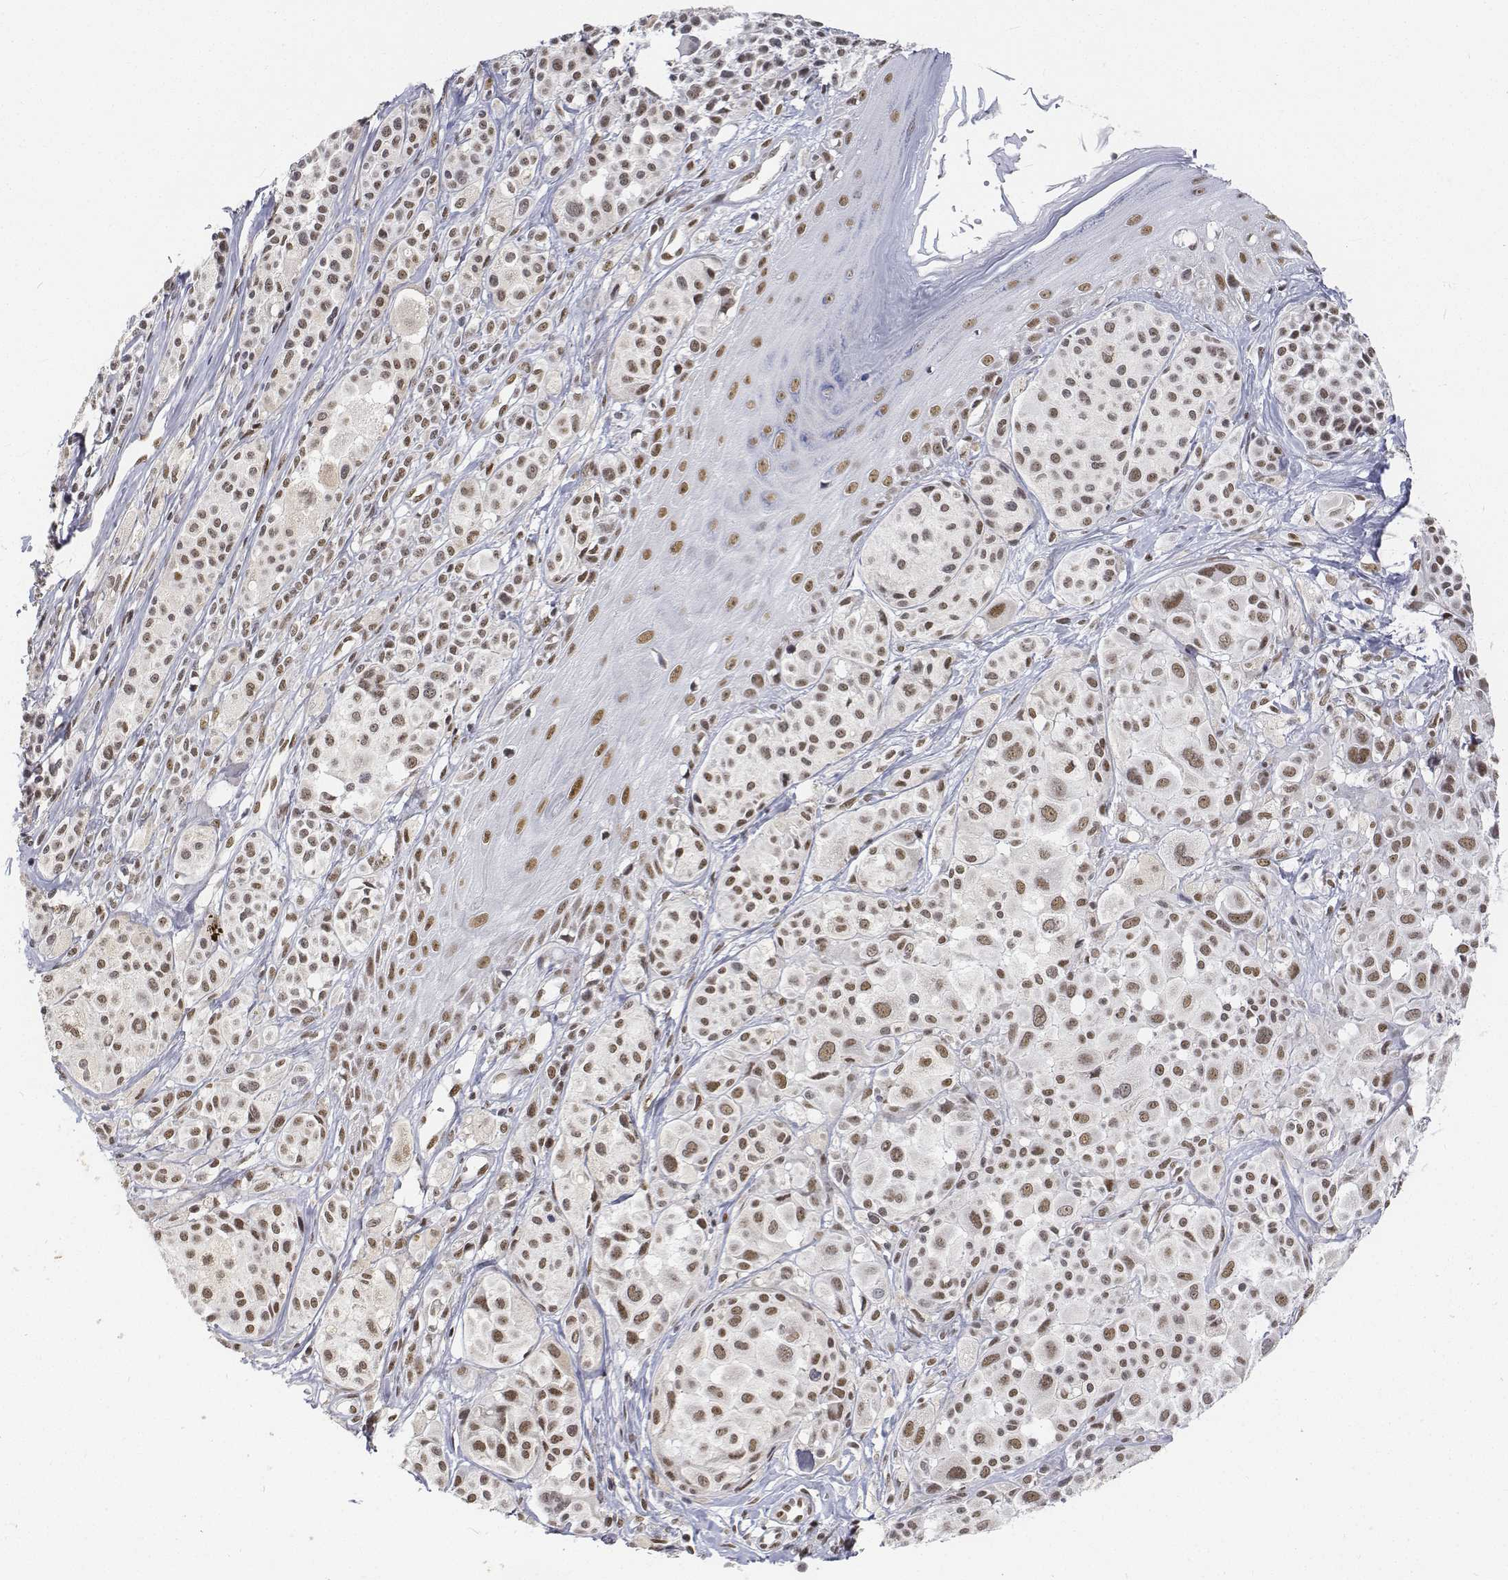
{"staining": {"intensity": "moderate", "quantity": ">75%", "location": "nuclear"}, "tissue": "melanoma", "cell_type": "Tumor cells", "image_type": "cancer", "snomed": [{"axis": "morphology", "description": "Malignant melanoma, NOS"}, {"axis": "topography", "description": "Skin"}], "caption": "Melanoma was stained to show a protein in brown. There is medium levels of moderate nuclear positivity in approximately >75% of tumor cells.", "gene": "ATRX", "patient": {"sex": "male", "age": 77}}